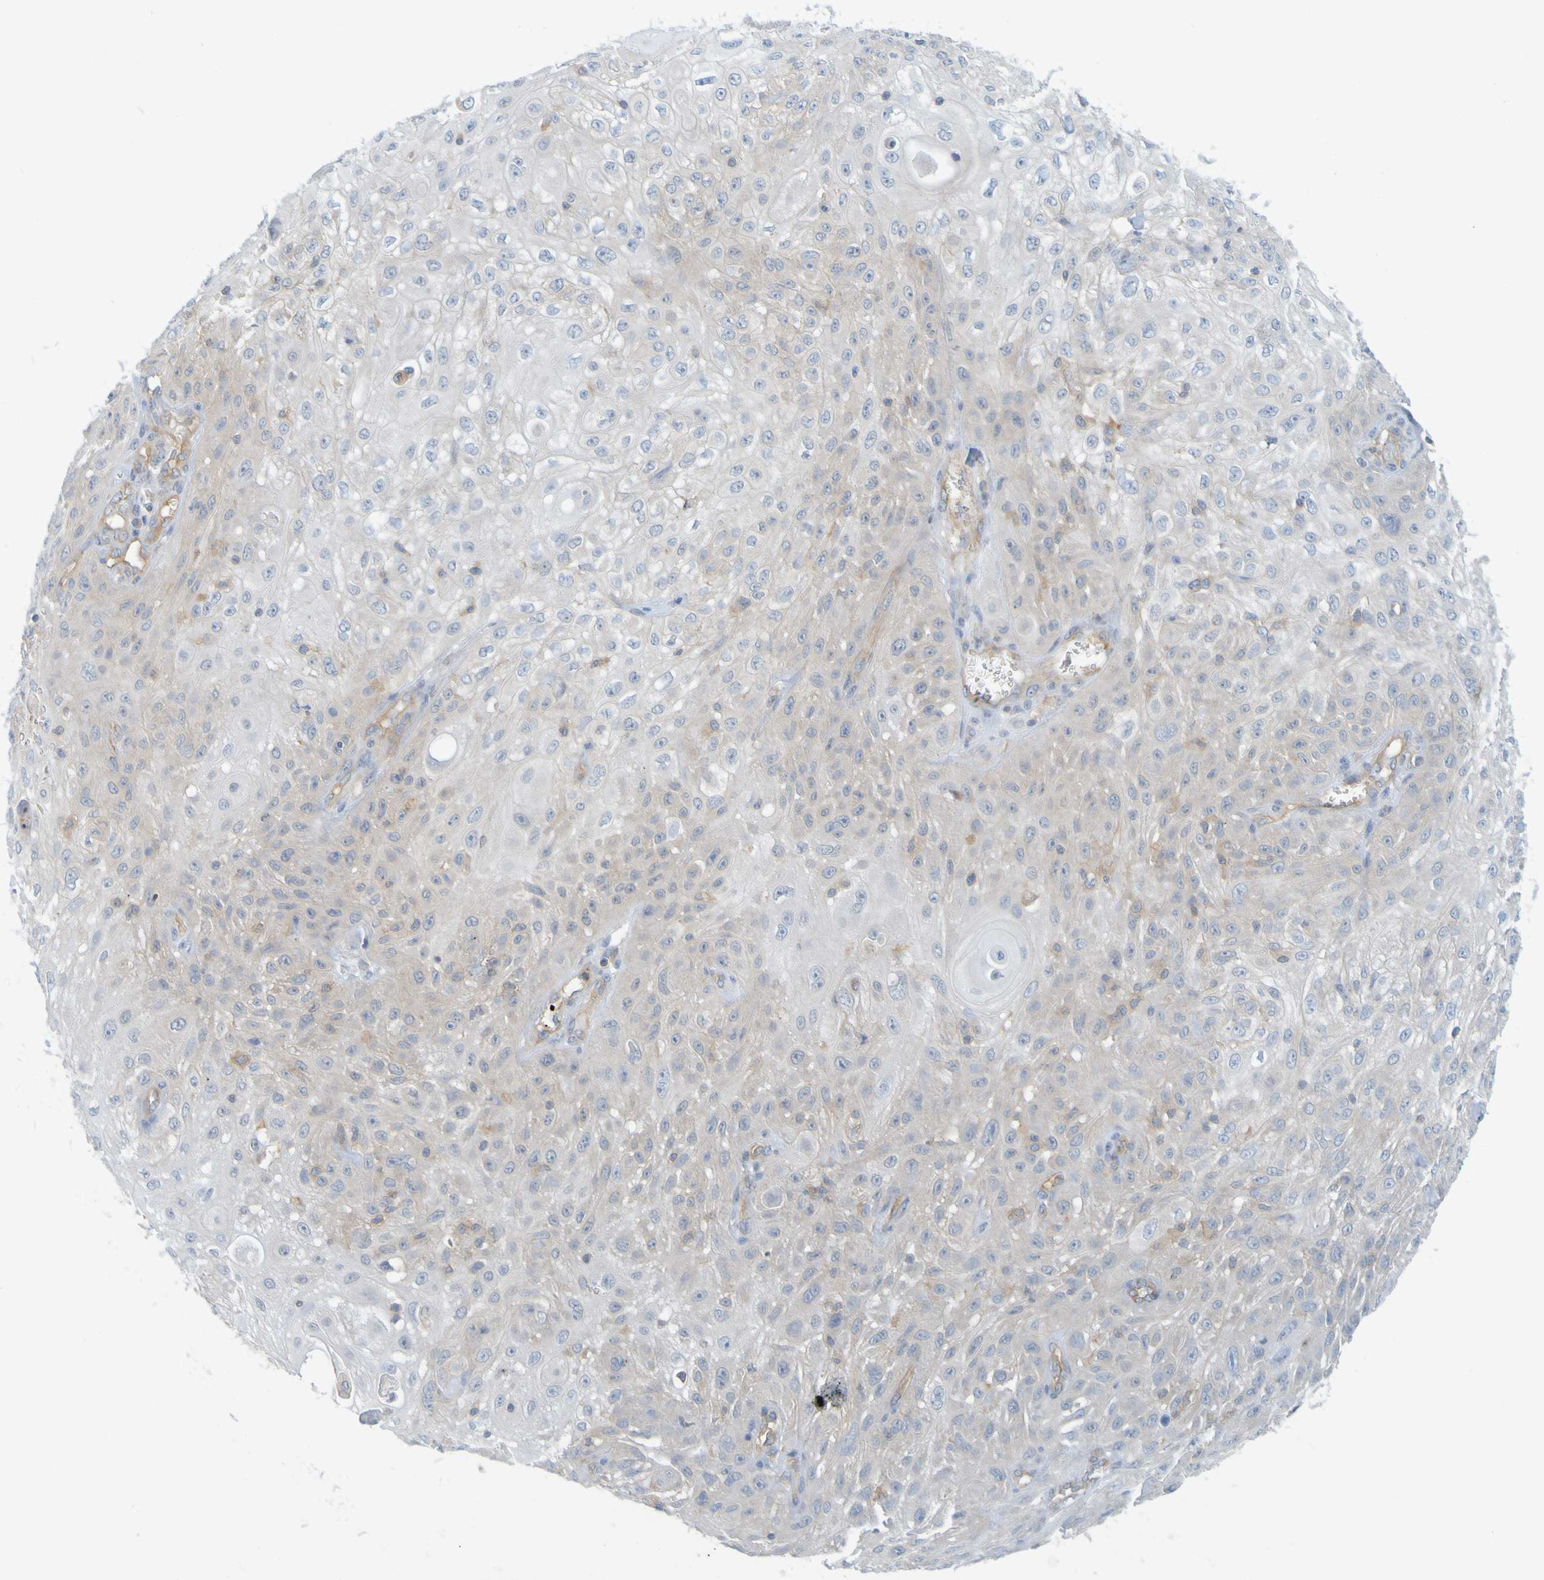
{"staining": {"intensity": "weak", "quantity": "<25%", "location": "cytoplasmic/membranous"}, "tissue": "skin cancer", "cell_type": "Tumor cells", "image_type": "cancer", "snomed": [{"axis": "morphology", "description": "Squamous cell carcinoma, NOS"}, {"axis": "topography", "description": "Skin"}], "caption": "Squamous cell carcinoma (skin) stained for a protein using immunohistochemistry (IHC) shows no positivity tumor cells.", "gene": "APPL1", "patient": {"sex": "male", "age": 75}}